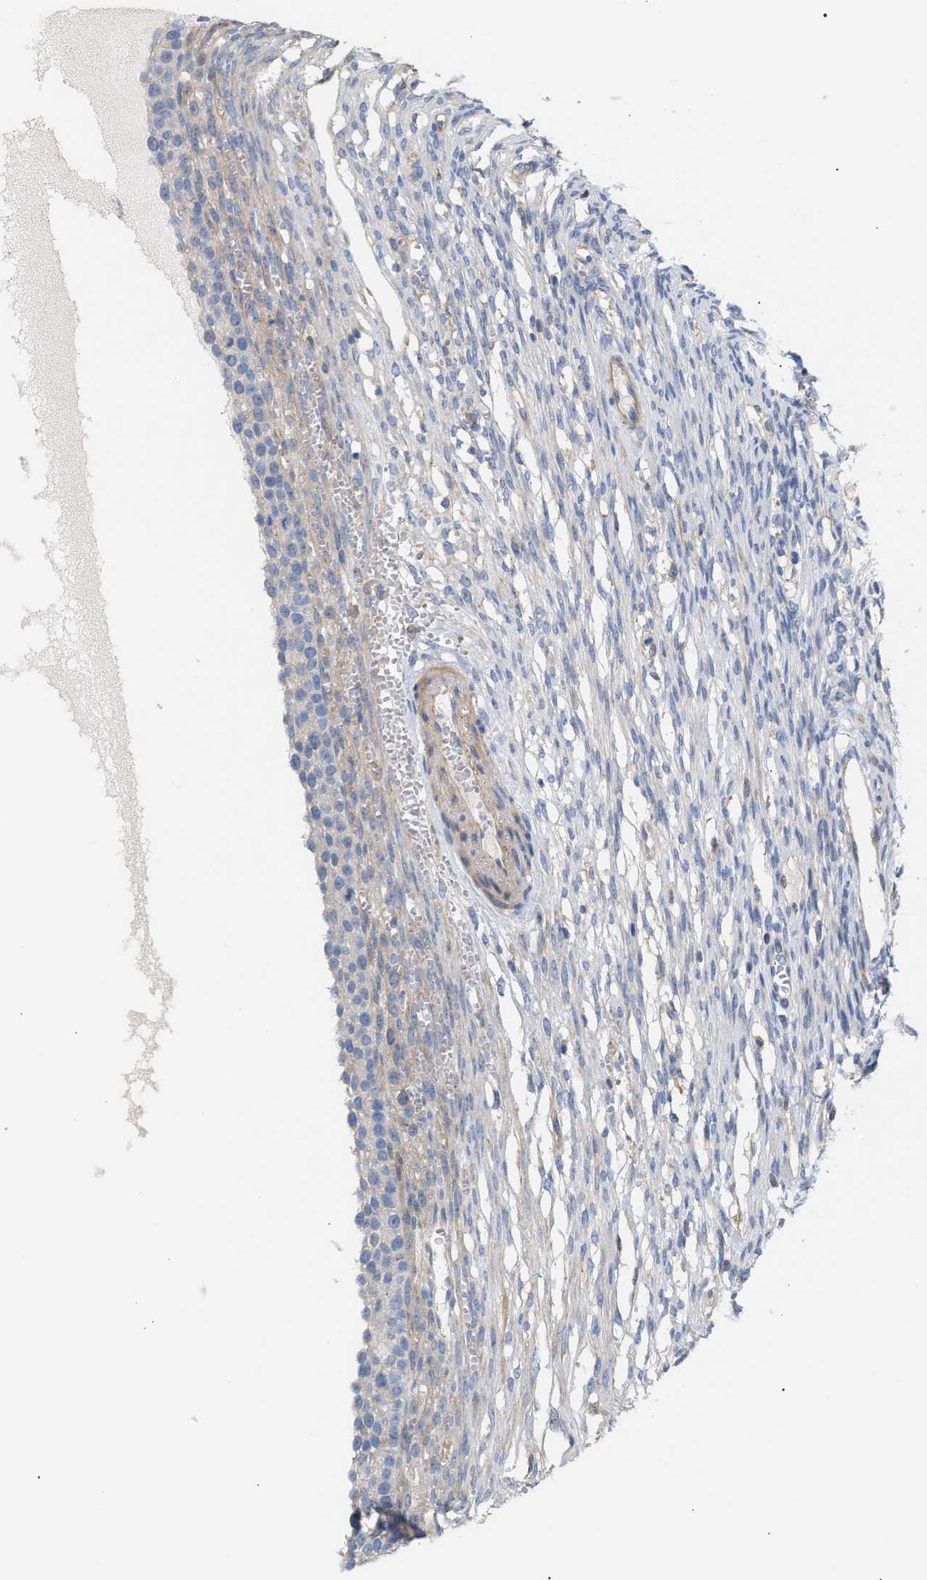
{"staining": {"intensity": "moderate", "quantity": ">75%", "location": "cytoplasmic/membranous"}, "tissue": "ovary", "cell_type": "Follicle cells", "image_type": "normal", "snomed": [{"axis": "morphology", "description": "Normal tissue, NOS"}, {"axis": "topography", "description": "Ovary"}], "caption": "Protein staining shows moderate cytoplasmic/membranous positivity in about >75% of follicle cells in normal ovary. Using DAB (brown) and hematoxylin (blue) stains, captured at high magnification using brightfield microscopy.", "gene": "LRCH1", "patient": {"sex": "female", "age": 33}}